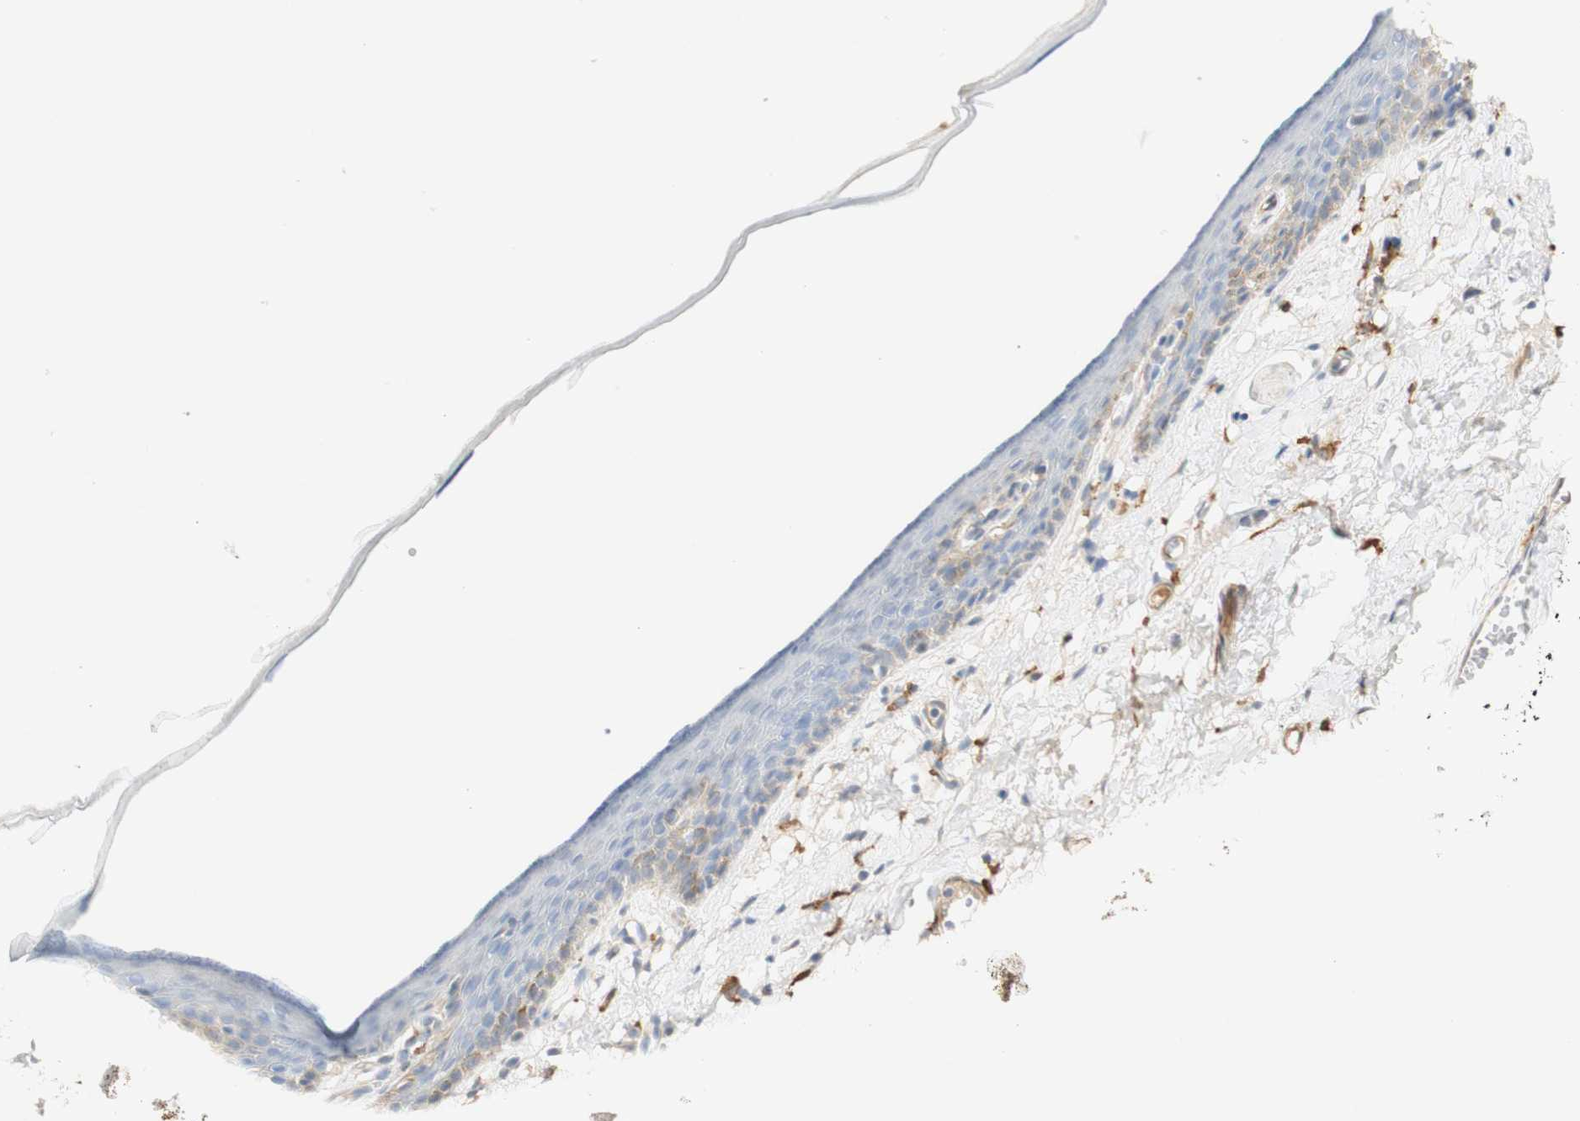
{"staining": {"intensity": "weak", "quantity": "<25%", "location": "cytoplasmic/membranous"}, "tissue": "skin", "cell_type": "Epidermal cells", "image_type": "normal", "snomed": [{"axis": "morphology", "description": "Normal tissue, NOS"}, {"axis": "topography", "description": "Vulva"}], "caption": "This is an immunohistochemistry (IHC) micrograph of benign human skin. There is no positivity in epidermal cells.", "gene": "FCGRT", "patient": {"sex": "female", "age": 54}}